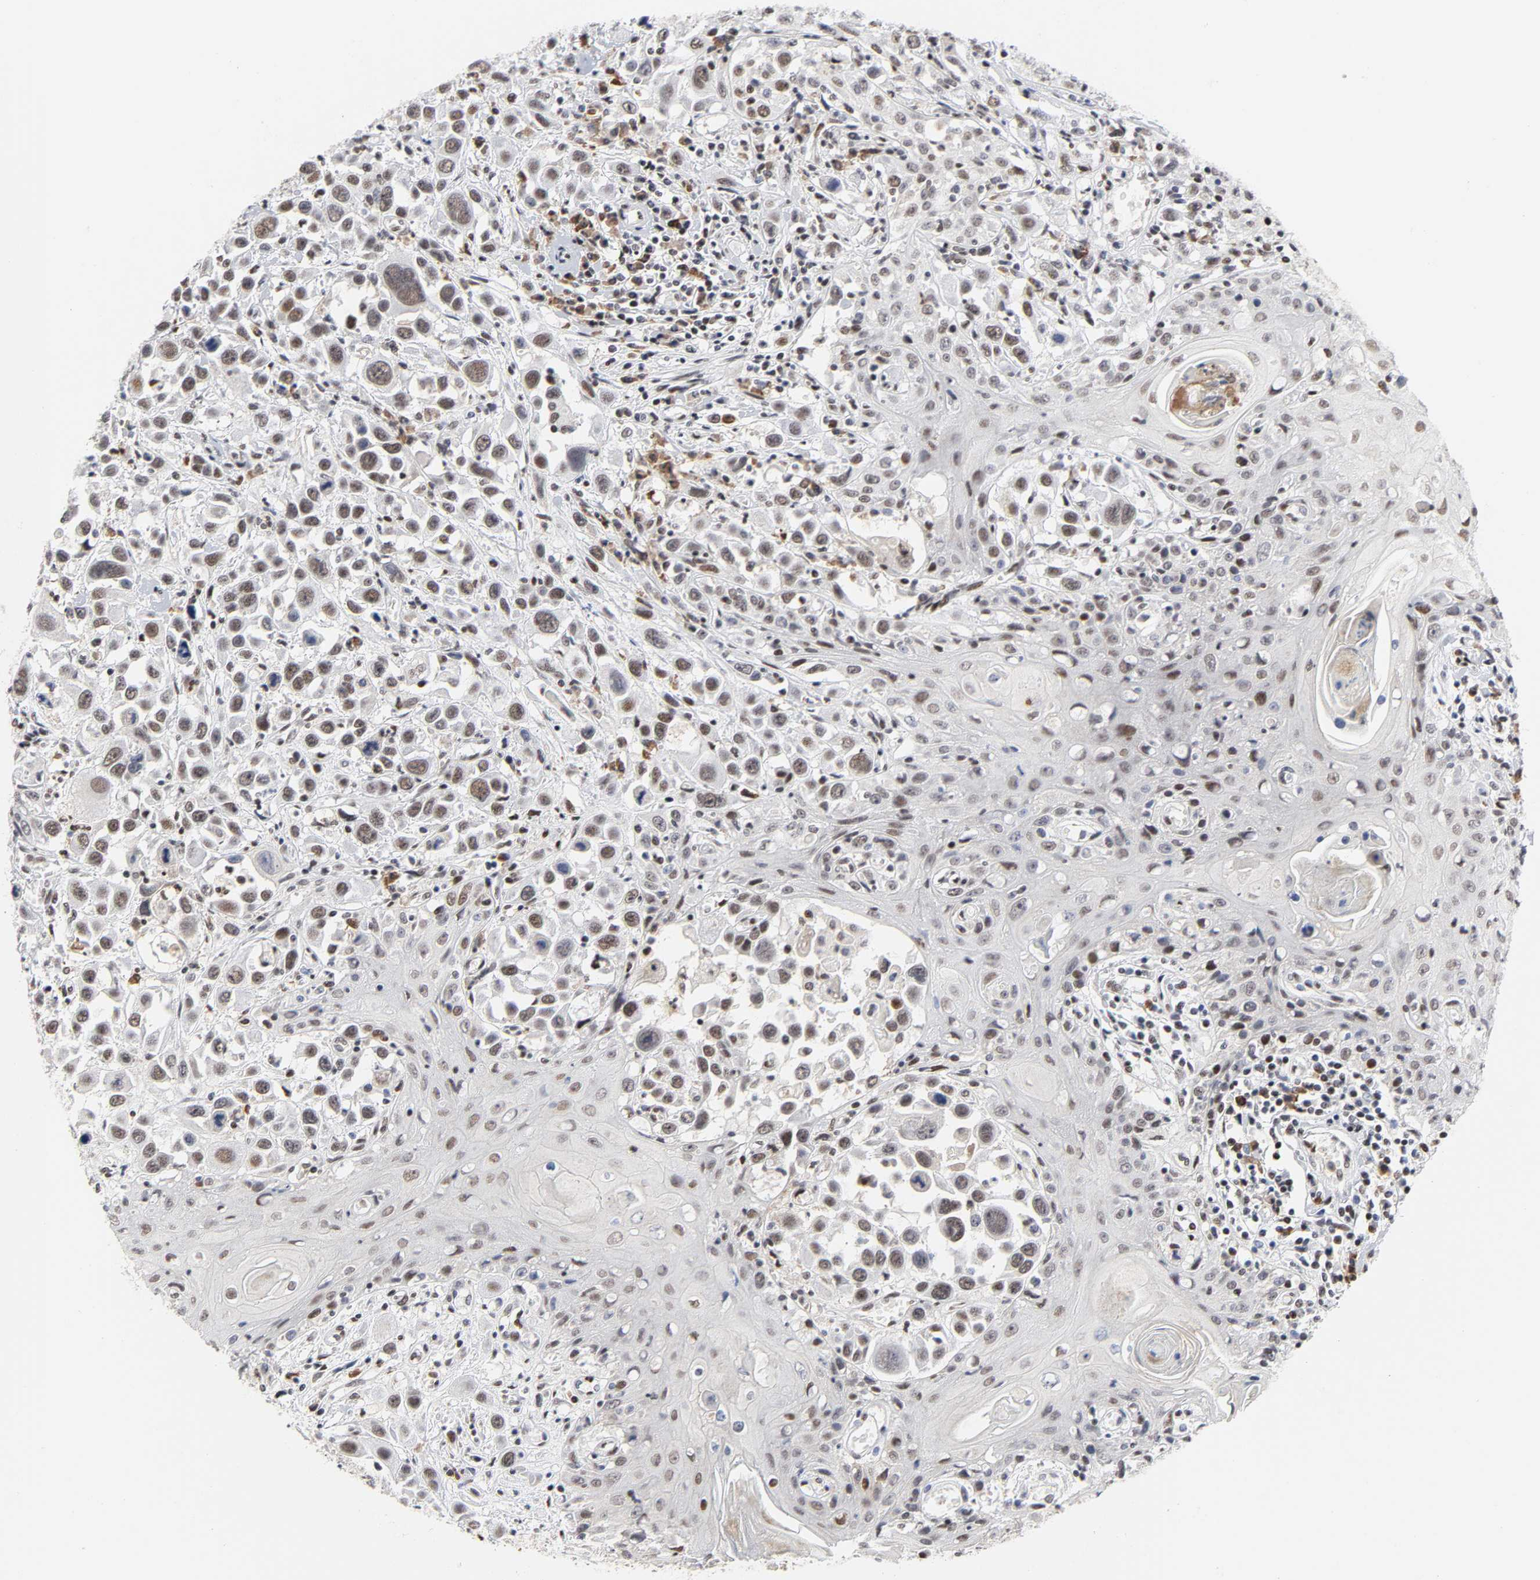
{"staining": {"intensity": "moderate", "quantity": ">75%", "location": "nuclear"}, "tissue": "head and neck cancer", "cell_type": "Tumor cells", "image_type": "cancer", "snomed": [{"axis": "morphology", "description": "Squamous cell carcinoma, NOS"}, {"axis": "topography", "description": "Oral tissue"}, {"axis": "topography", "description": "Head-Neck"}], "caption": "Immunohistochemical staining of human head and neck squamous cell carcinoma exhibits moderate nuclear protein positivity in about >75% of tumor cells.", "gene": "CREBBP", "patient": {"sex": "female", "age": 76}}